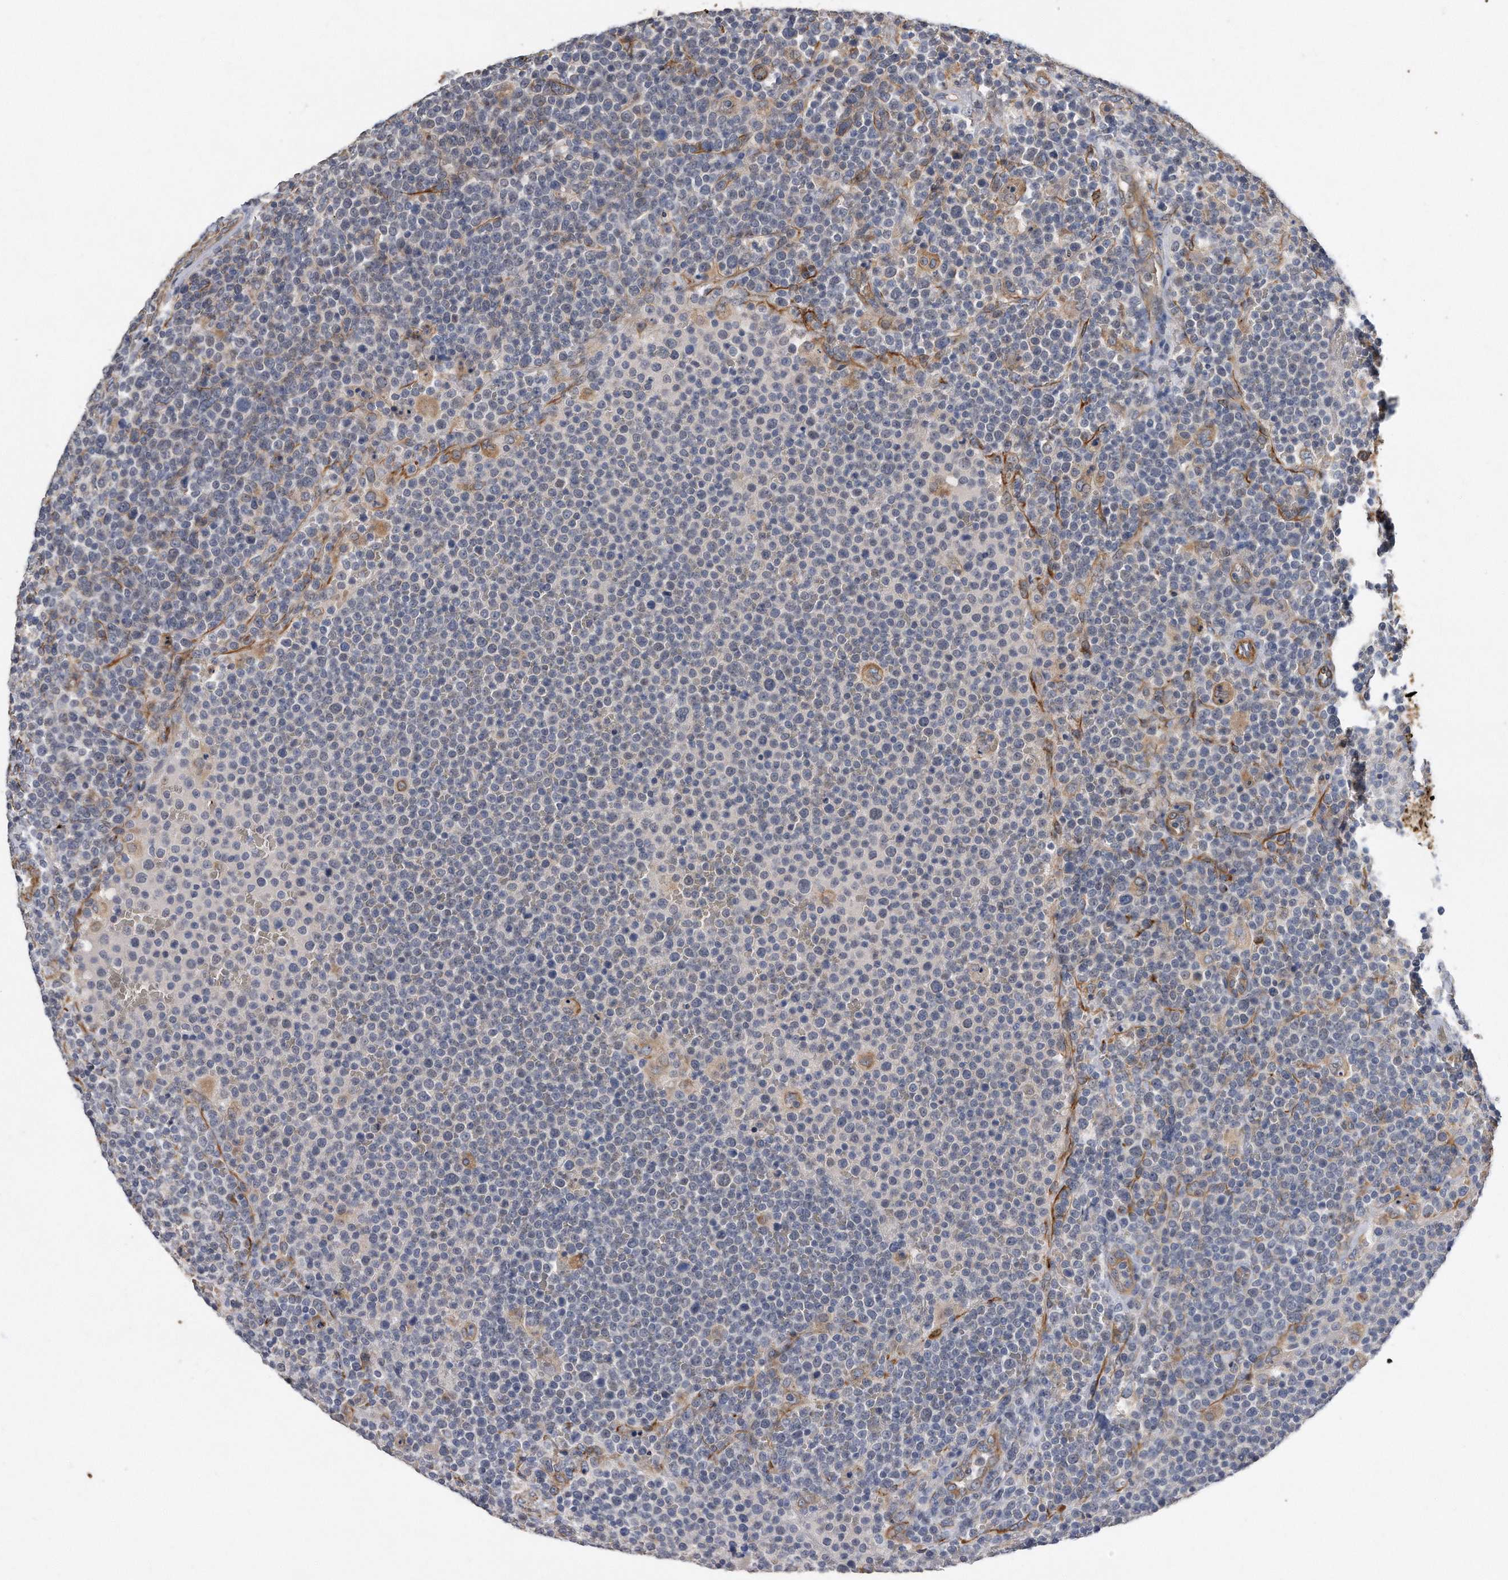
{"staining": {"intensity": "negative", "quantity": "none", "location": "none"}, "tissue": "lymphoma", "cell_type": "Tumor cells", "image_type": "cancer", "snomed": [{"axis": "morphology", "description": "Malignant lymphoma, non-Hodgkin's type, High grade"}, {"axis": "topography", "description": "Lymph node"}], "caption": "Protein analysis of malignant lymphoma, non-Hodgkin's type (high-grade) shows no significant expression in tumor cells.", "gene": "GPC1", "patient": {"sex": "male", "age": 61}}